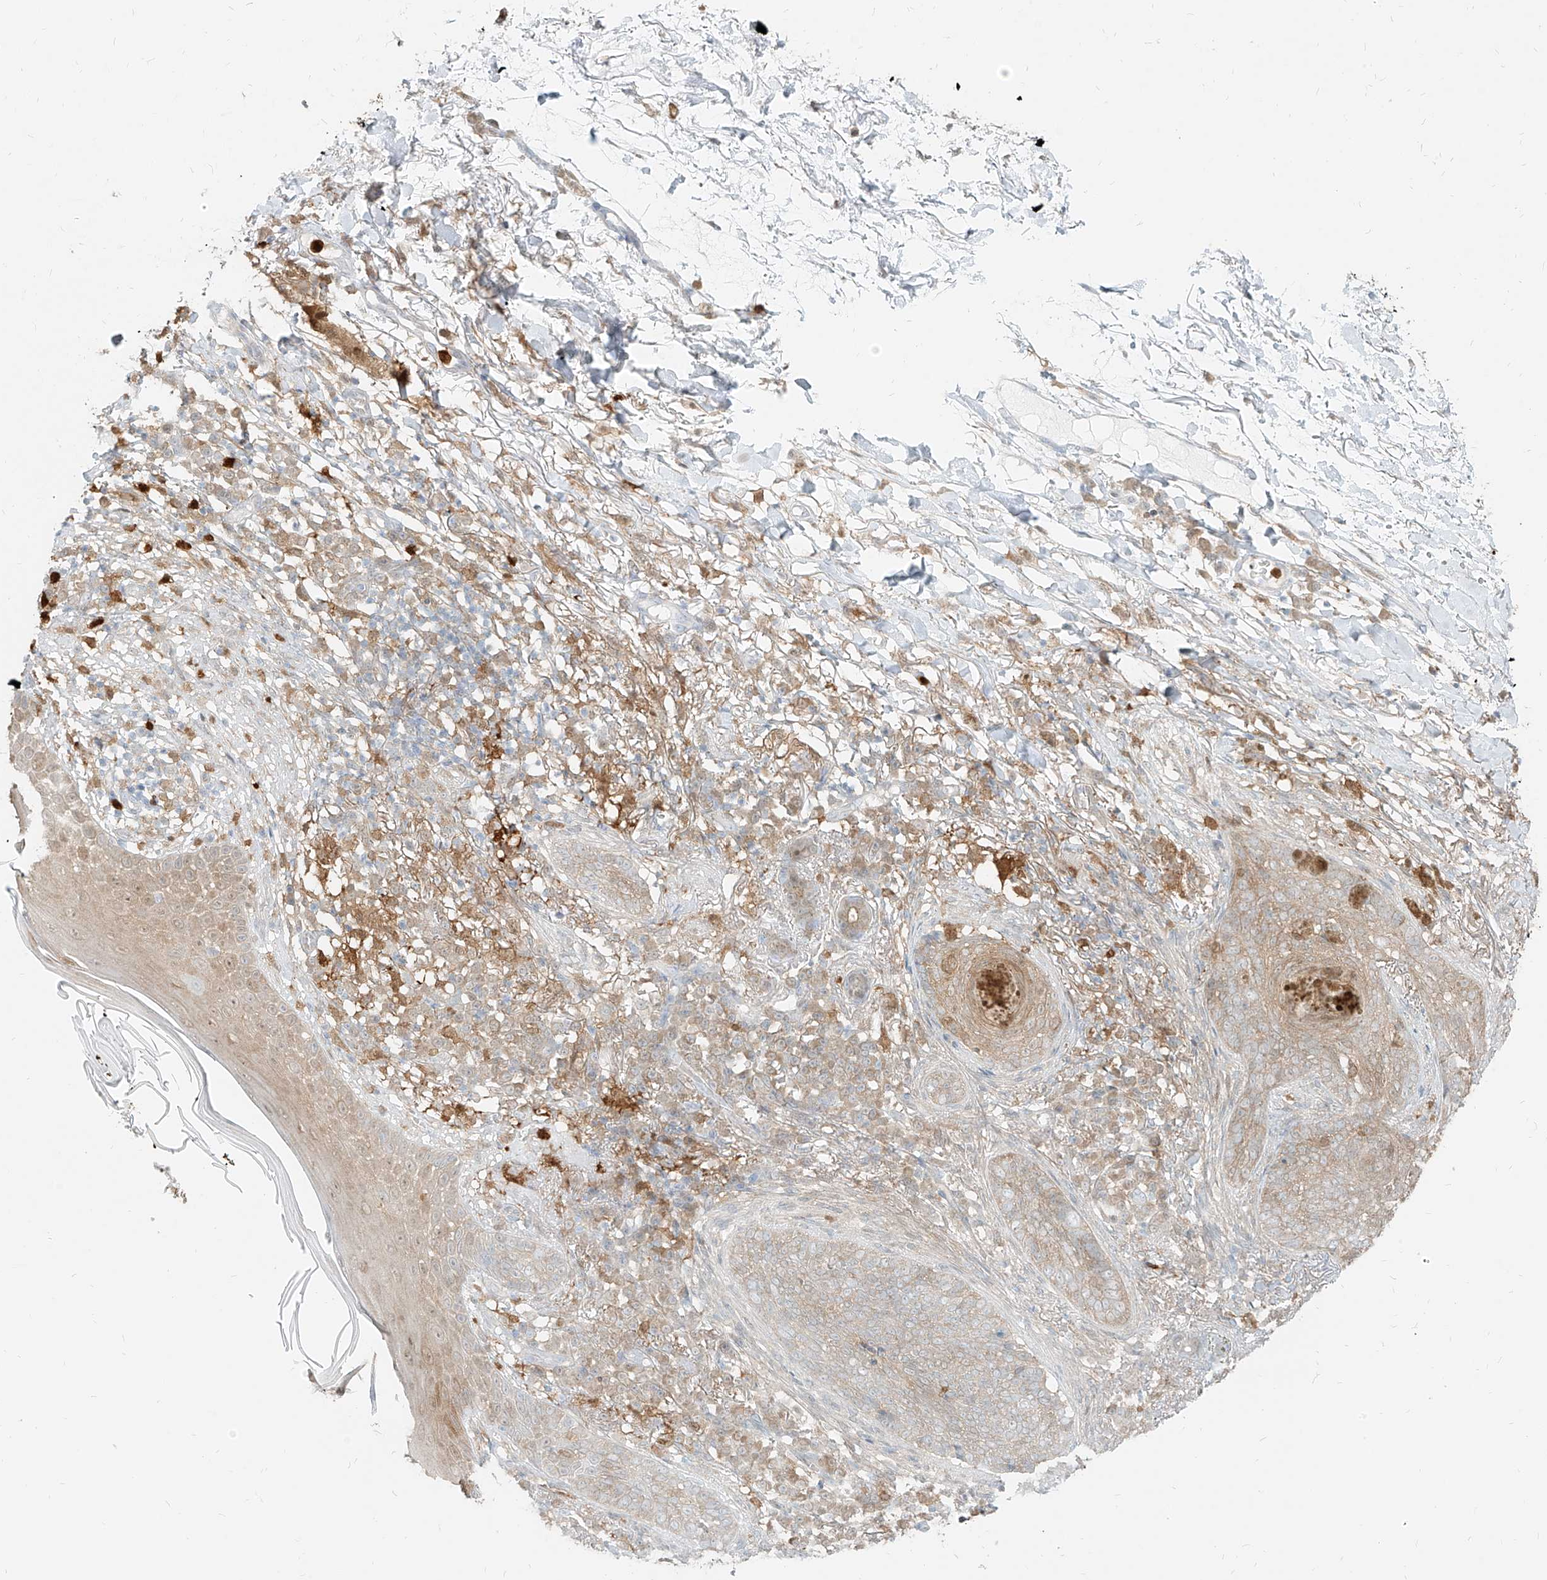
{"staining": {"intensity": "weak", "quantity": "25%-75%", "location": "cytoplasmic/membranous"}, "tissue": "skin cancer", "cell_type": "Tumor cells", "image_type": "cancer", "snomed": [{"axis": "morphology", "description": "Basal cell carcinoma"}, {"axis": "topography", "description": "Skin"}], "caption": "The photomicrograph reveals staining of basal cell carcinoma (skin), revealing weak cytoplasmic/membranous protein staining (brown color) within tumor cells. Using DAB (brown) and hematoxylin (blue) stains, captured at high magnification using brightfield microscopy.", "gene": "PGD", "patient": {"sex": "male", "age": 85}}